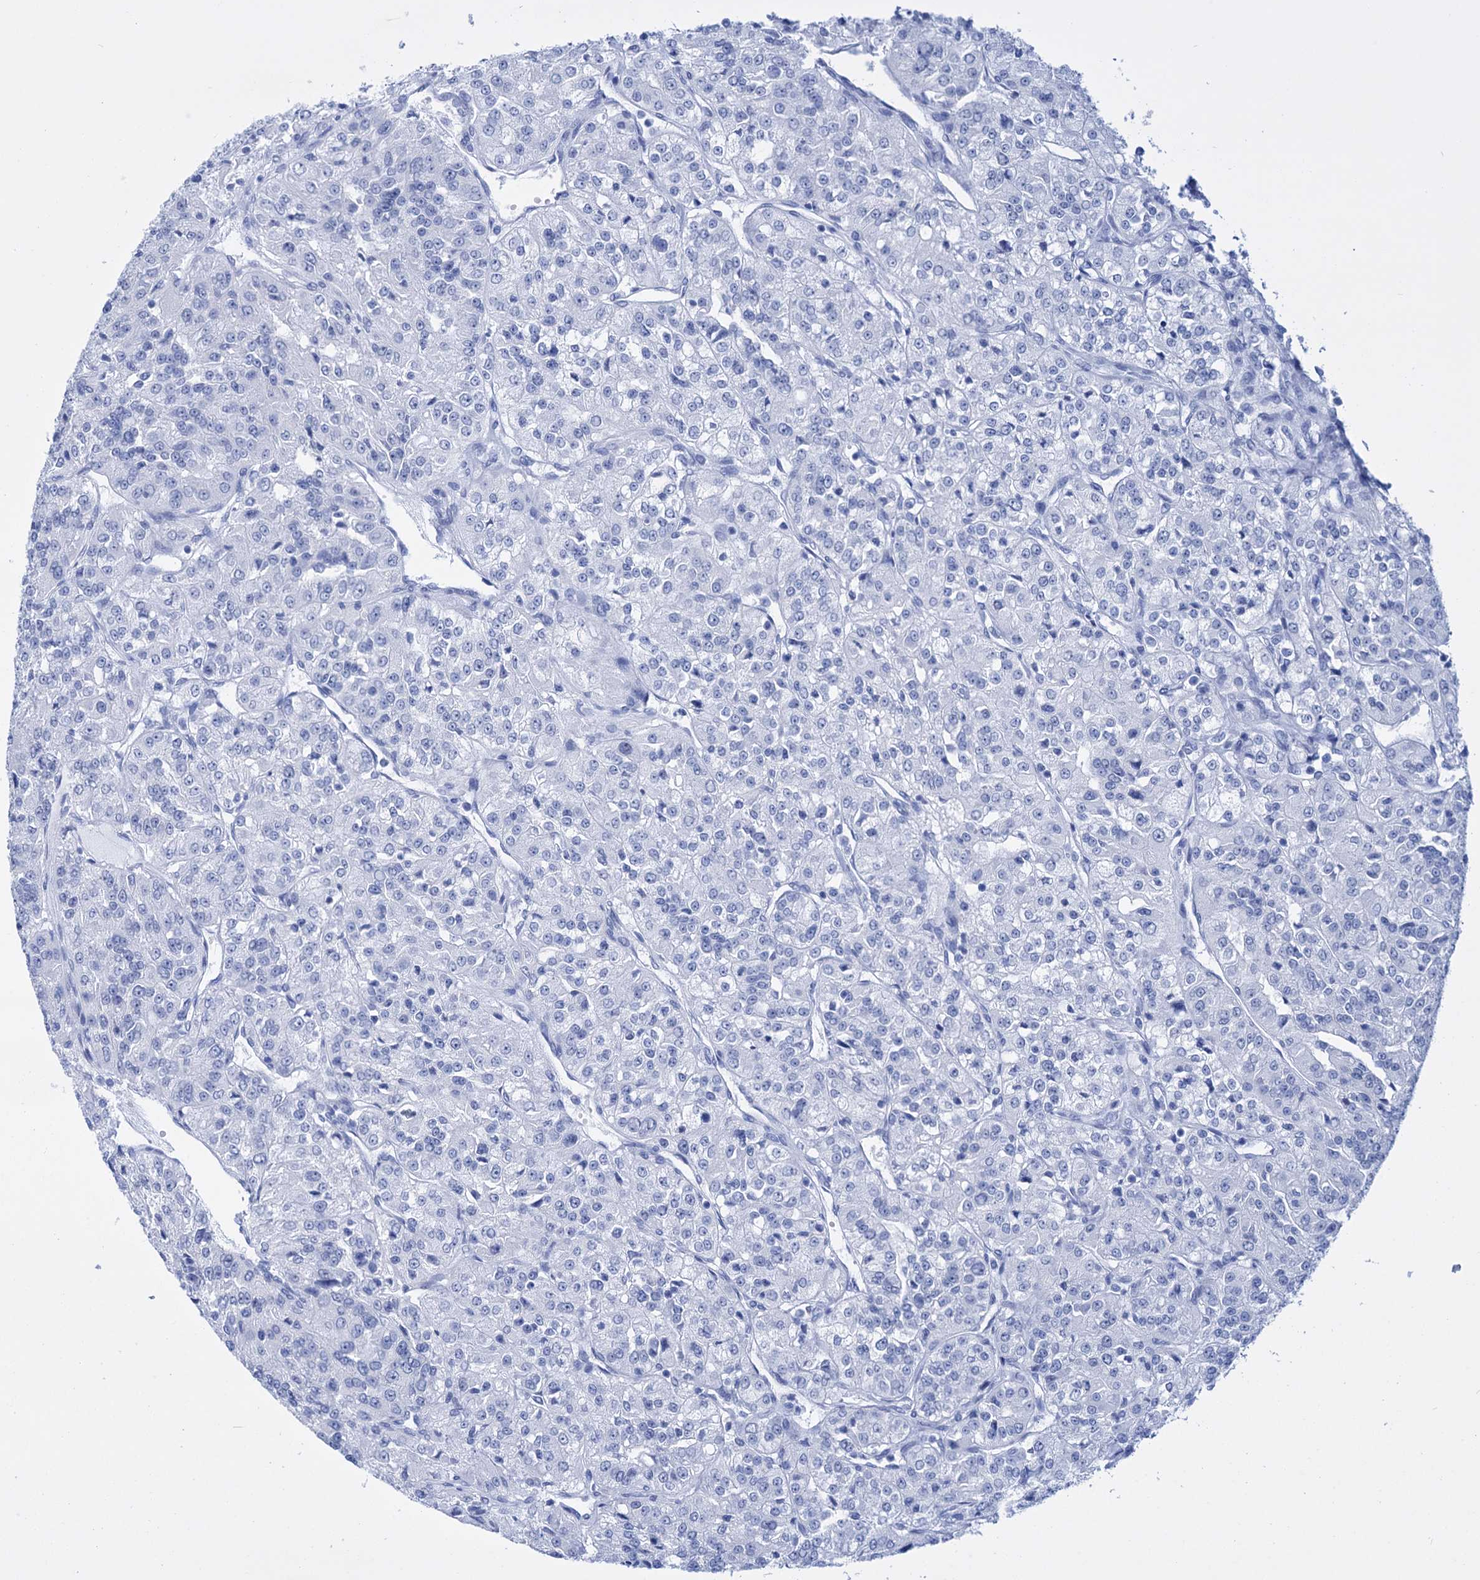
{"staining": {"intensity": "negative", "quantity": "none", "location": "none"}, "tissue": "renal cancer", "cell_type": "Tumor cells", "image_type": "cancer", "snomed": [{"axis": "morphology", "description": "Adenocarcinoma, NOS"}, {"axis": "topography", "description": "Kidney"}], "caption": "Adenocarcinoma (renal) was stained to show a protein in brown. There is no significant staining in tumor cells.", "gene": "FBXW12", "patient": {"sex": "female", "age": 63}}